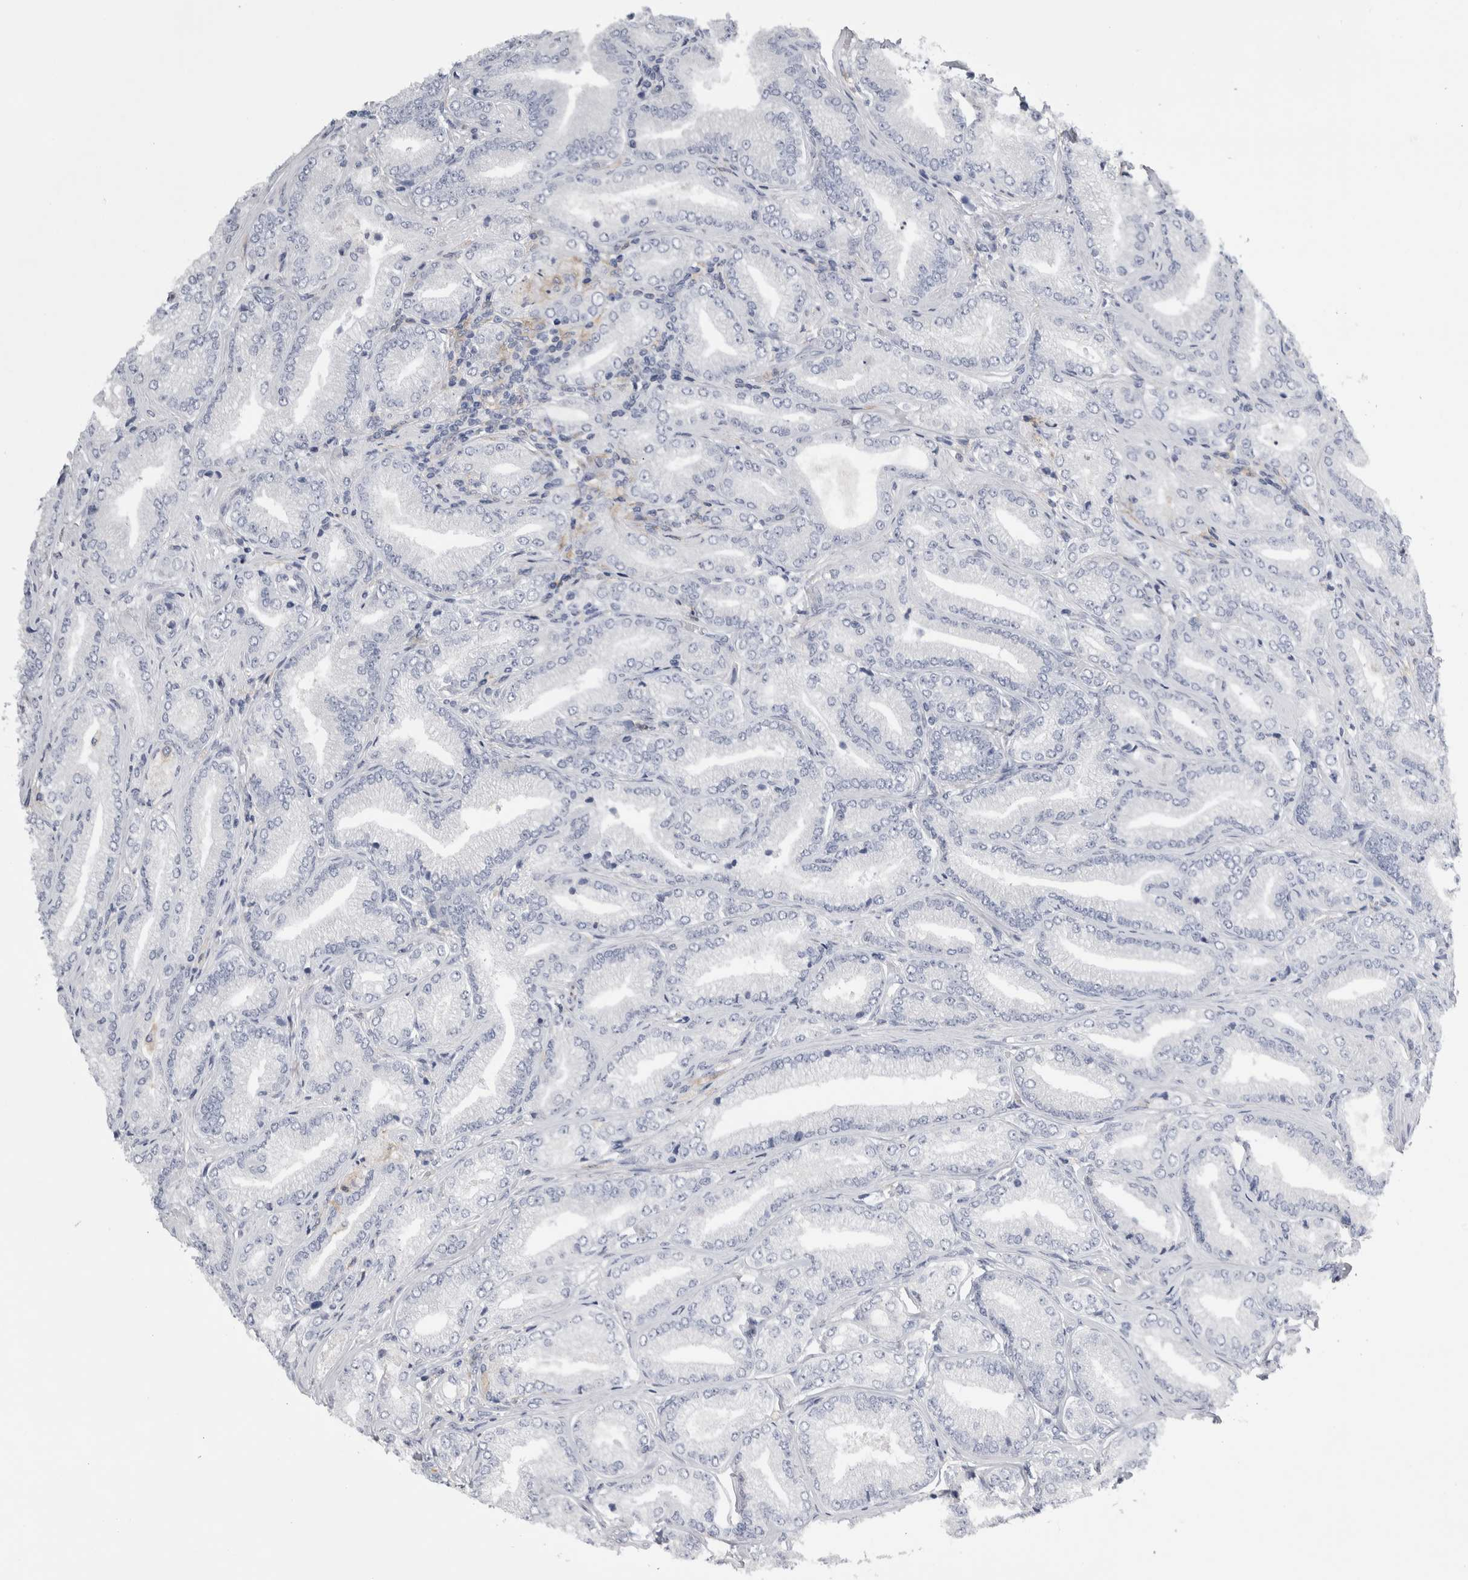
{"staining": {"intensity": "negative", "quantity": "none", "location": "none"}, "tissue": "prostate cancer", "cell_type": "Tumor cells", "image_type": "cancer", "snomed": [{"axis": "morphology", "description": "Adenocarcinoma, Low grade"}, {"axis": "topography", "description": "Prostate"}], "caption": "Immunohistochemical staining of prostate cancer (adenocarcinoma (low-grade)) shows no significant staining in tumor cells. (IHC, brightfield microscopy, high magnification).", "gene": "SKAP2", "patient": {"sex": "male", "age": 62}}